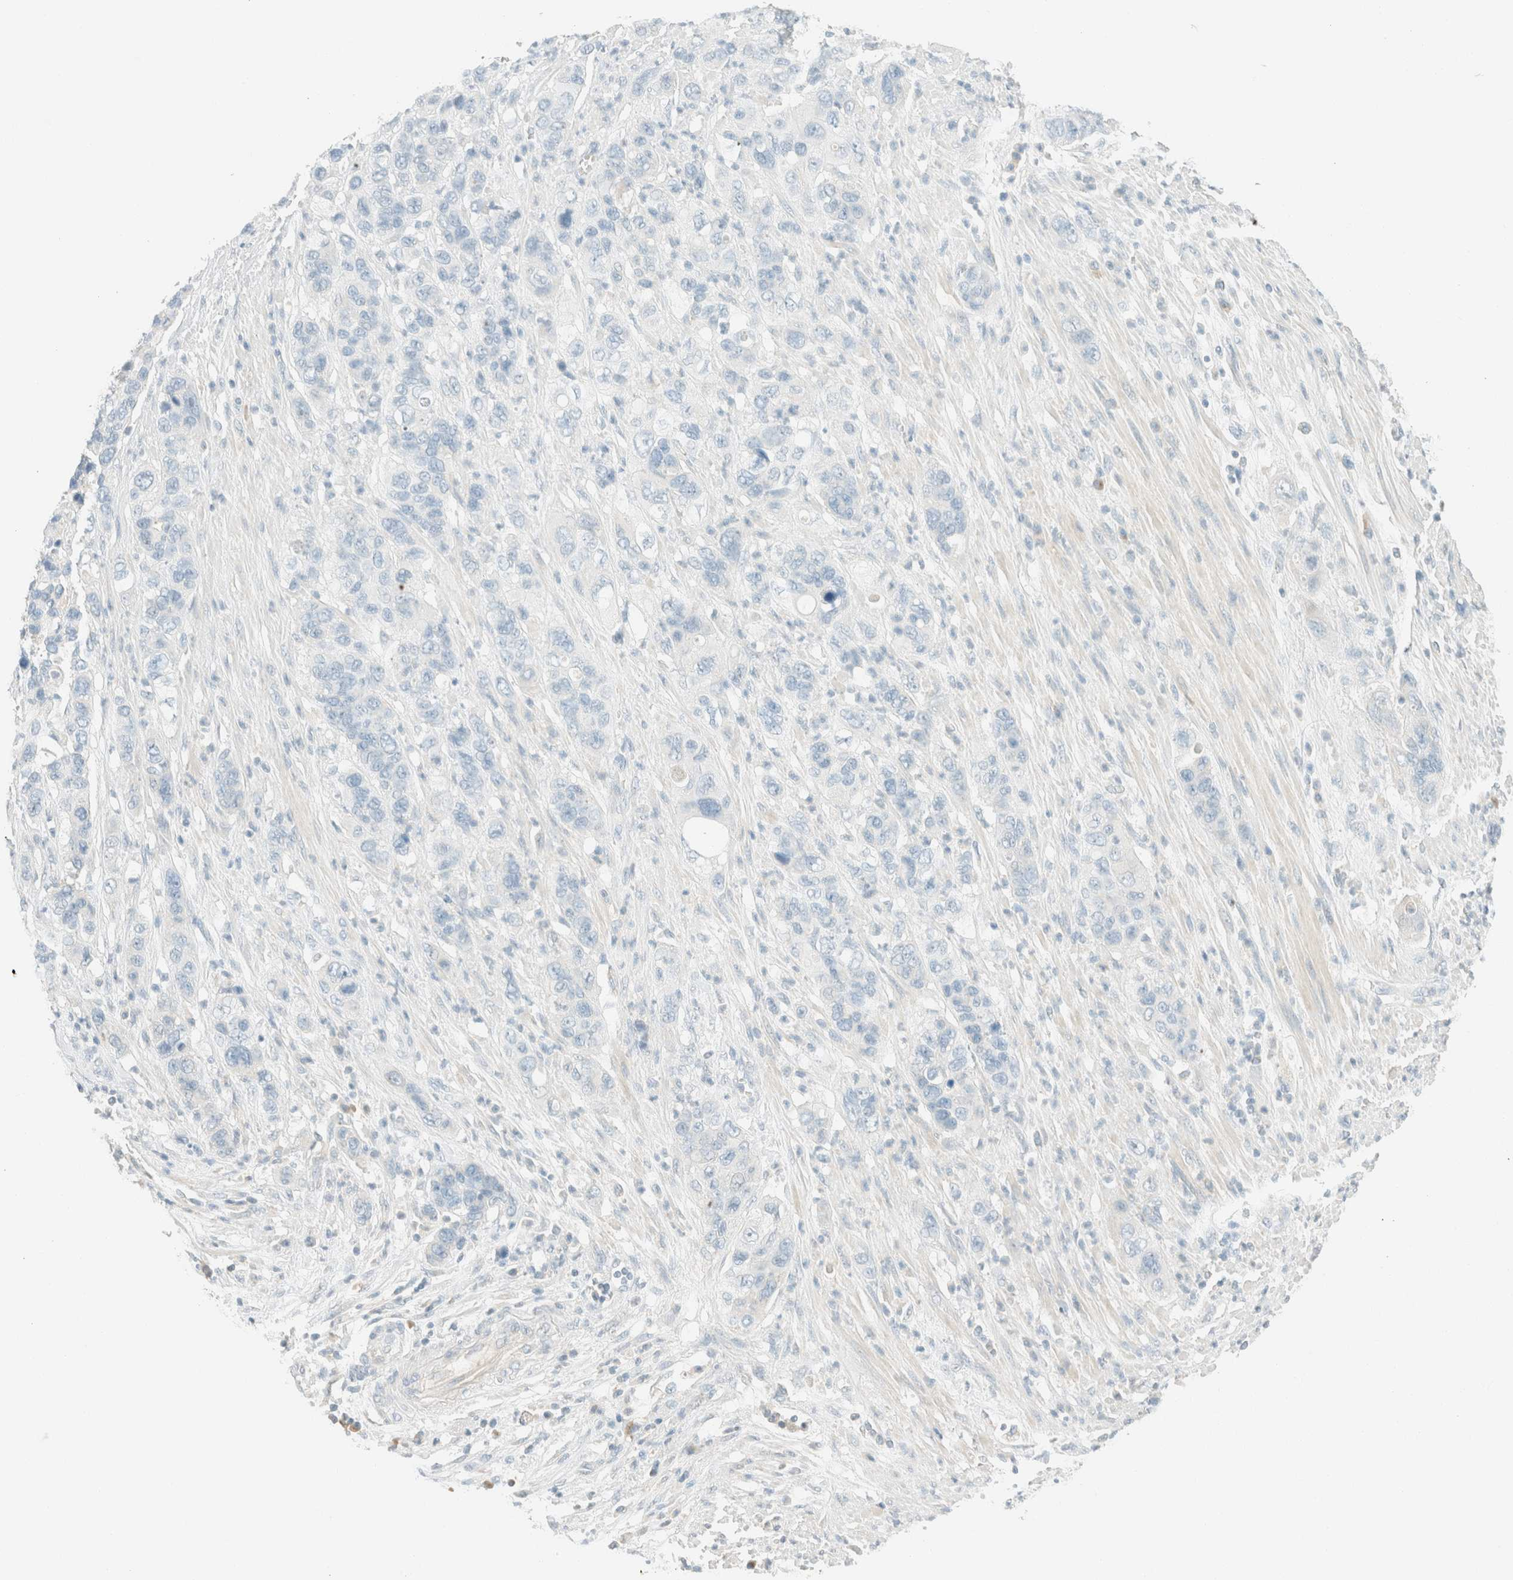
{"staining": {"intensity": "negative", "quantity": "none", "location": "none"}, "tissue": "pancreatic cancer", "cell_type": "Tumor cells", "image_type": "cancer", "snomed": [{"axis": "morphology", "description": "Adenocarcinoma, NOS"}, {"axis": "topography", "description": "Pancreas"}], "caption": "IHC micrograph of human pancreatic cancer (adenocarcinoma) stained for a protein (brown), which demonstrates no staining in tumor cells. Nuclei are stained in blue.", "gene": "GPA33", "patient": {"sex": "female", "age": 71}}